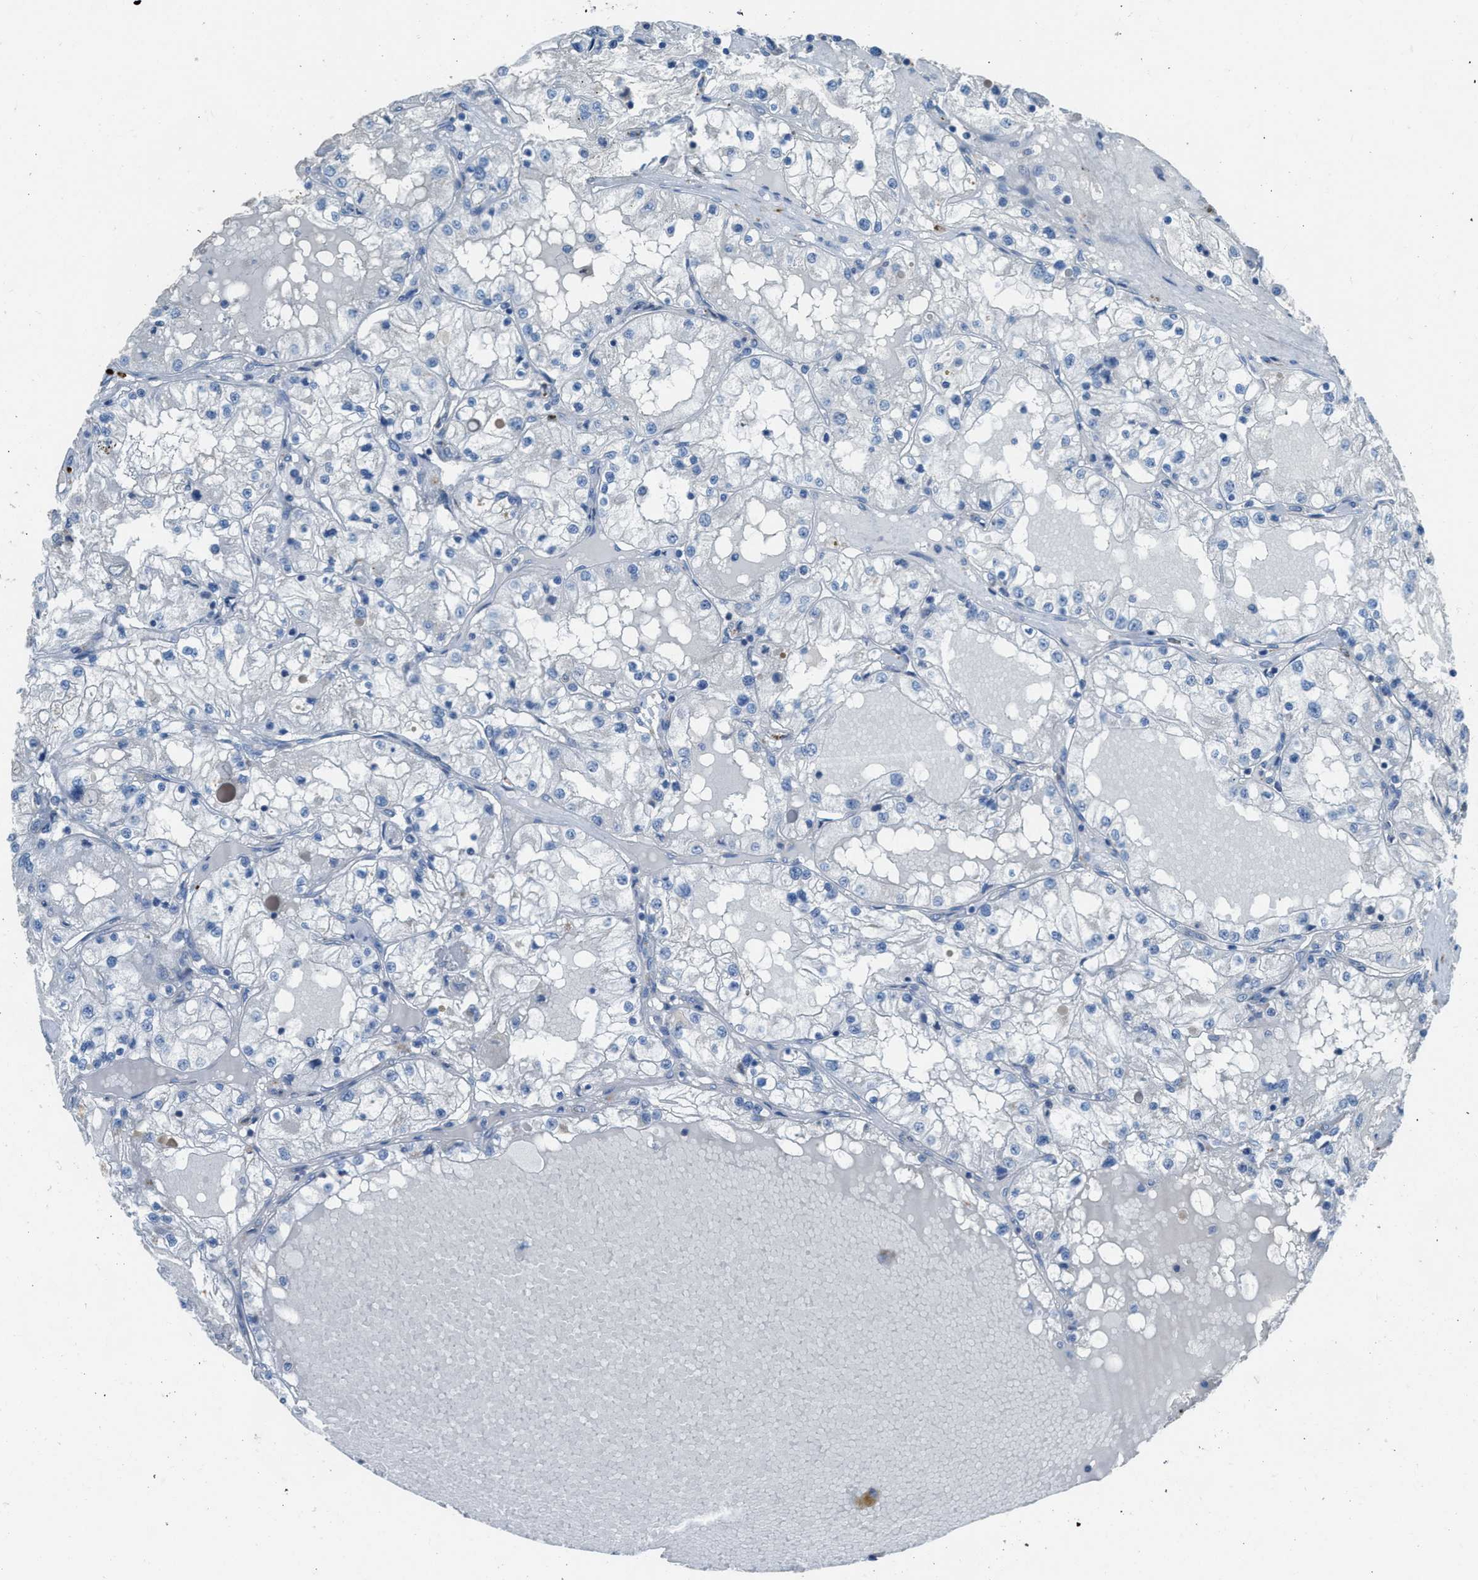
{"staining": {"intensity": "negative", "quantity": "none", "location": "none"}, "tissue": "renal cancer", "cell_type": "Tumor cells", "image_type": "cancer", "snomed": [{"axis": "morphology", "description": "Adenocarcinoma, NOS"}, {"axis": "topography", "description": "Kidney"}], "caption": "DAB immunohistochemical staining of adenocarcinoma (renal) shows no significant expression in tumor cells. (Stains: DAB (3,3'-diaminobenzidine) immunohistochemistry (IHC) with hematoxylin counter stain, Microscopy: brightfield microscopy at high magnification).", "gene": "TIMD4", "patient": {"sex": "male", "age": 68}}